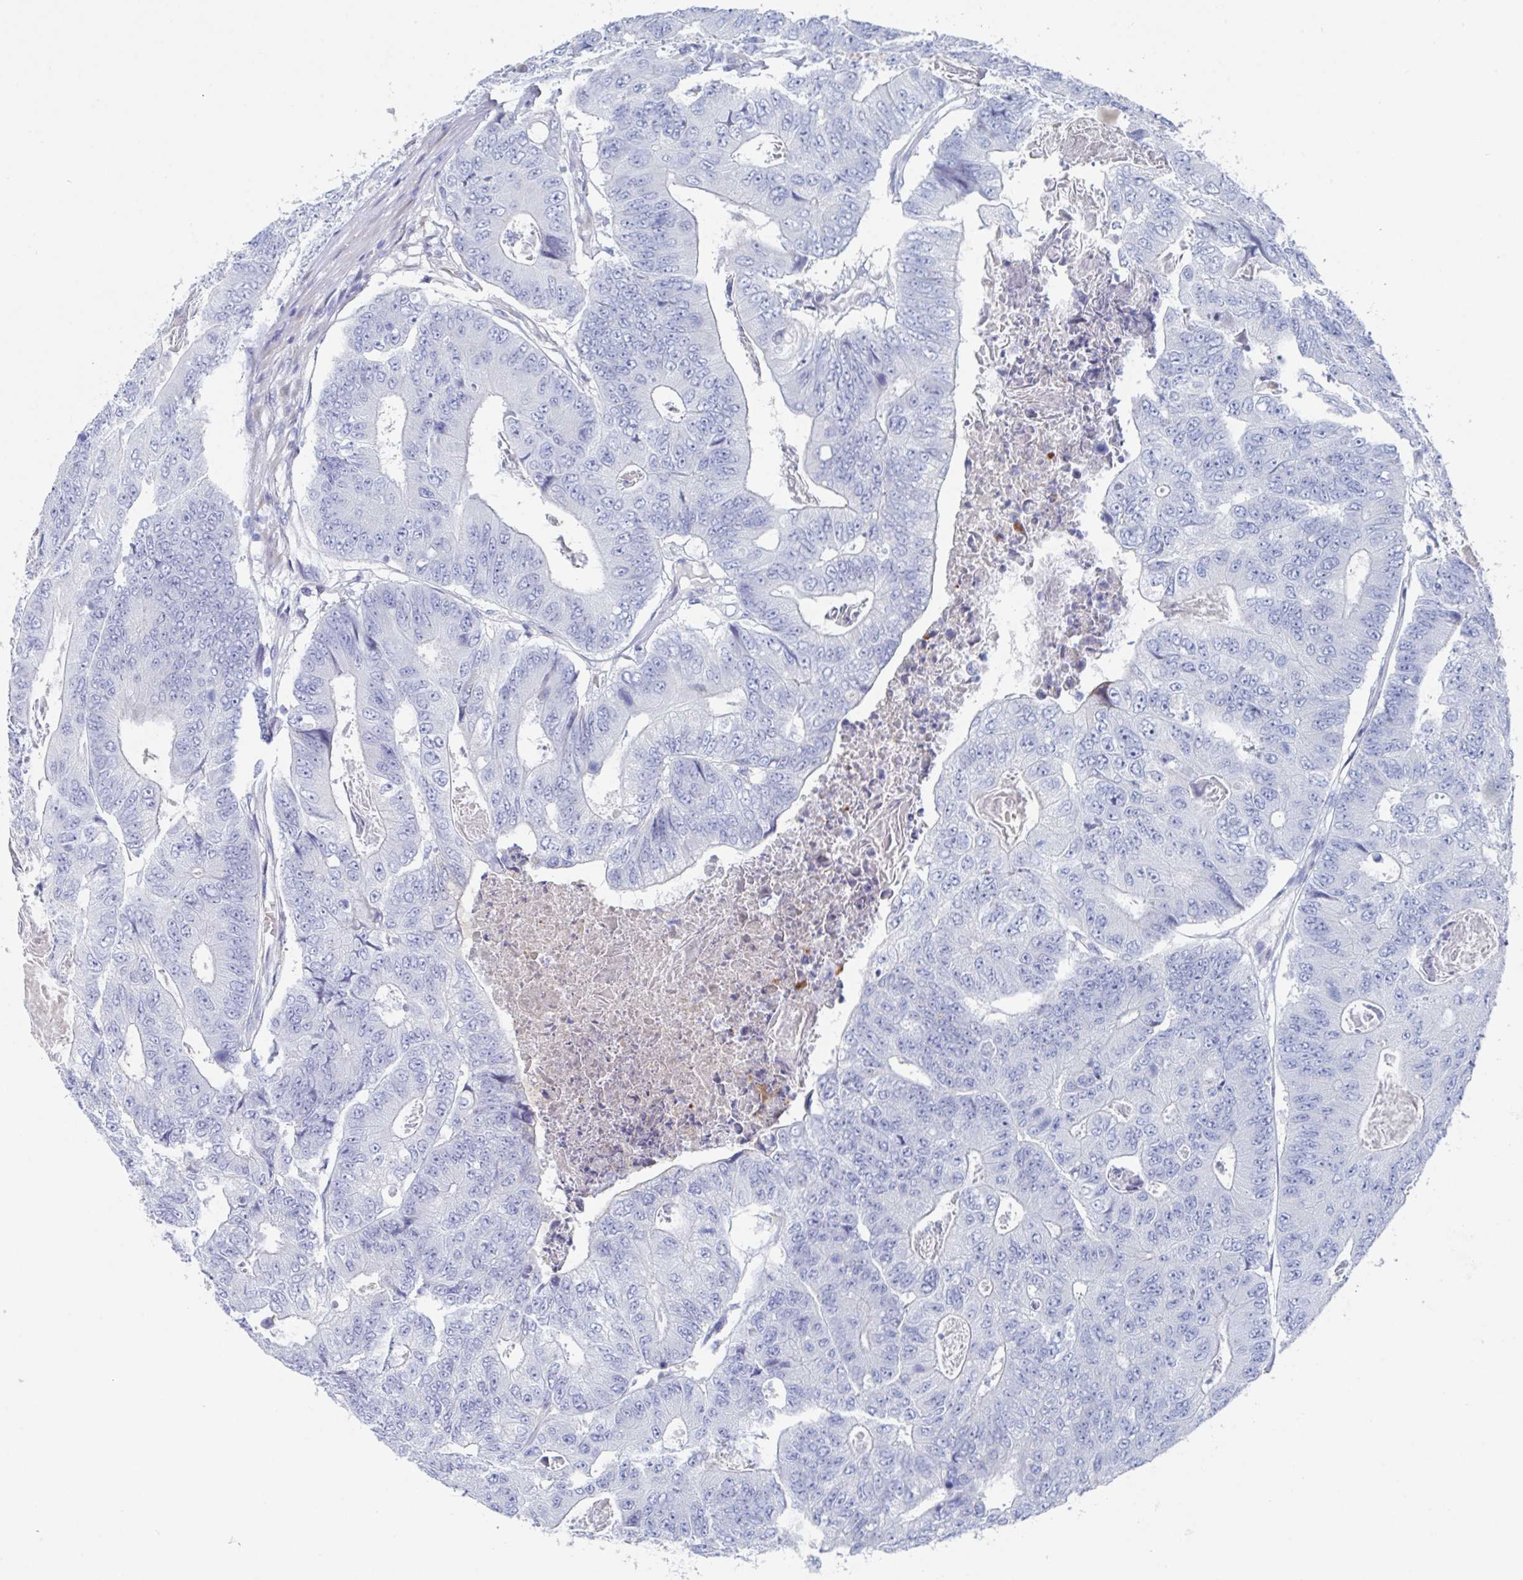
{"staining": {"intensity": "negative", "quantity": "none", "location": "none"}, "tissue": "colorectal cancer", "cell_type": "Tumor cells", "image_type": "cancer", "snomed": [{"axis": "morphology", "description": "Adenocarcinoma, NOS"}, {"axis": "topography", "description": "Colon"}], "caption": "Immunohistochemistry photomicrograph of human colorectal adenocarcinoma stained for a protein (brown), which exhibits no expression in tumor cells.", "gene": "NT5C3B", "patient": {"sex": "female", "age": 48}}